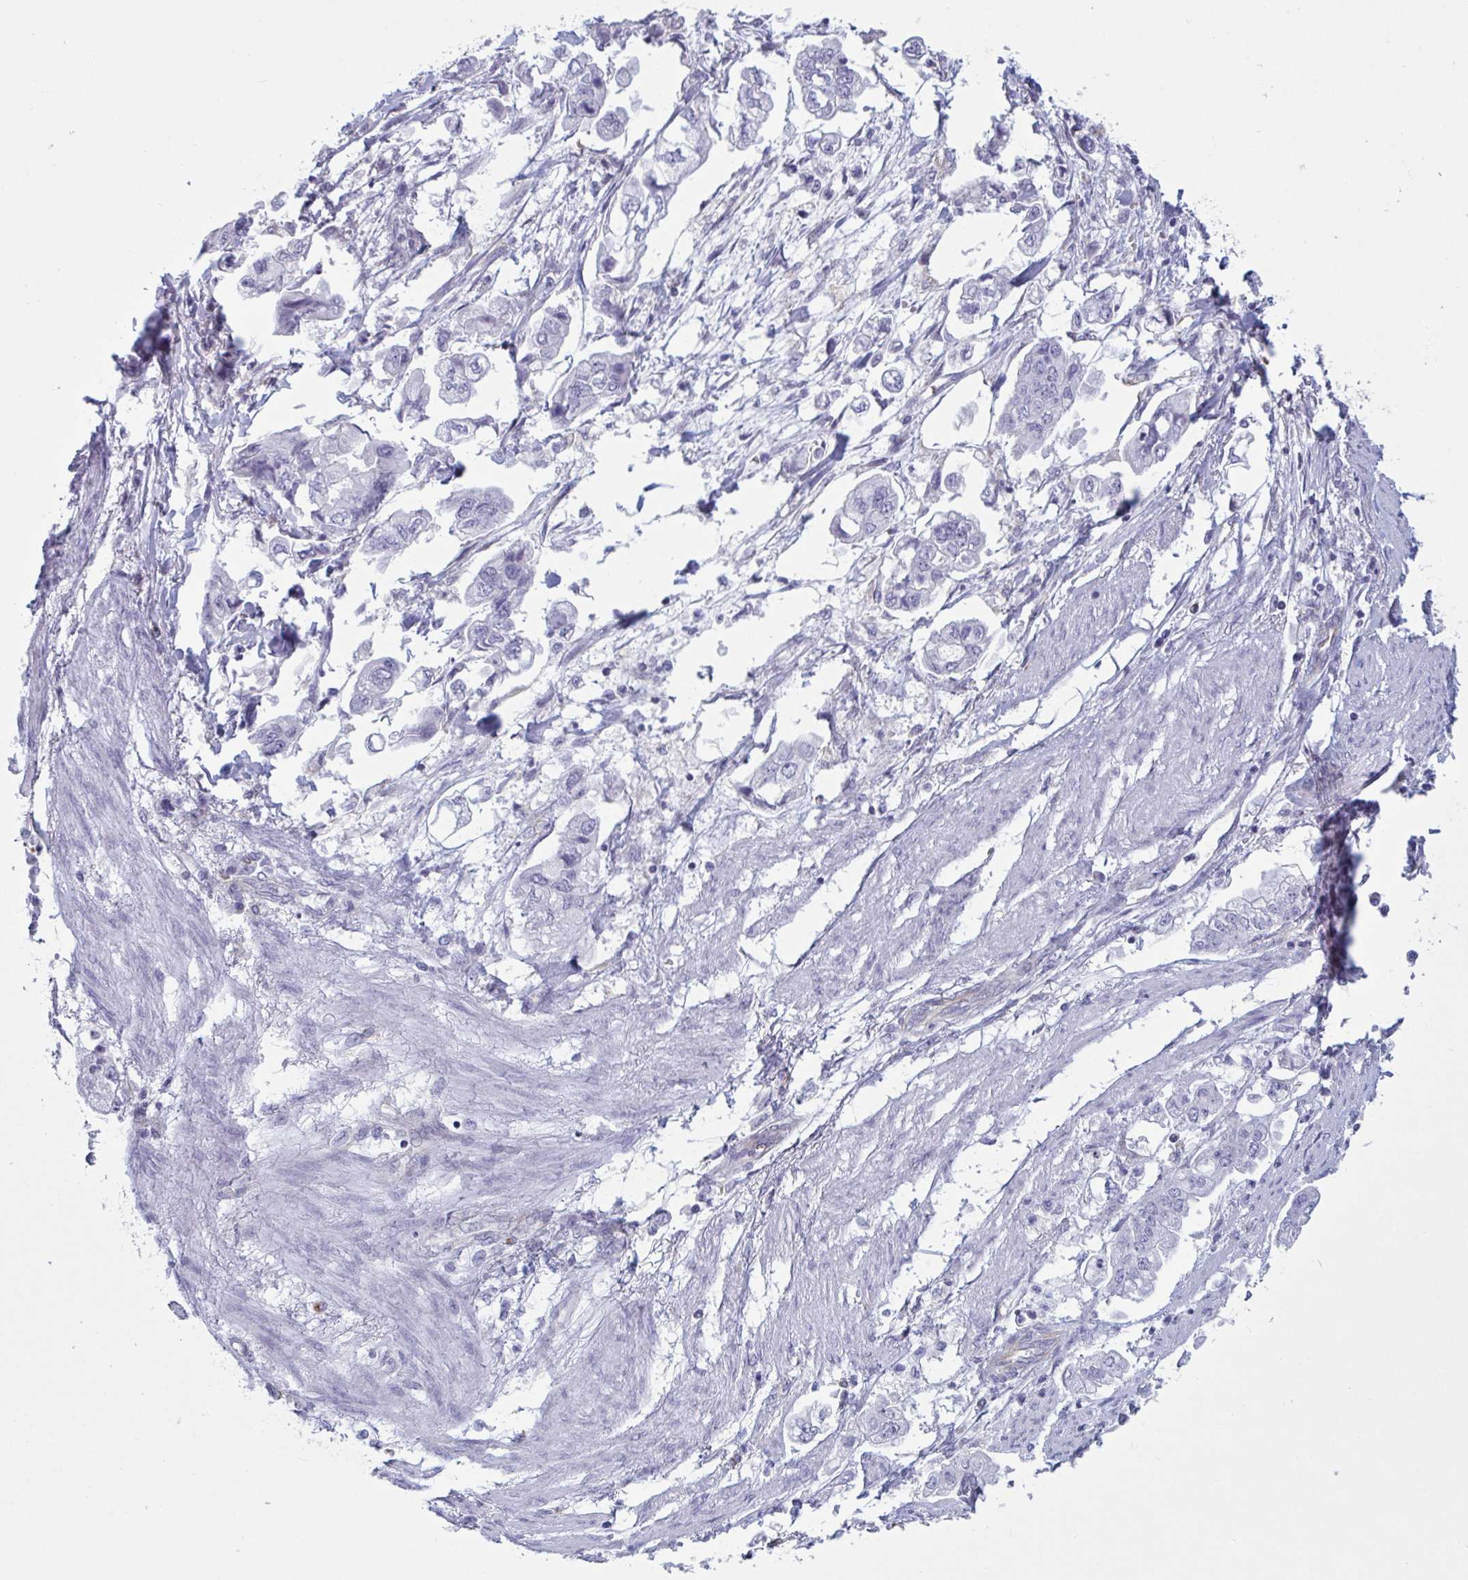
{"staining": {"intensity": "negative", "quantity": "none", "location": "none"}, "tissue": "stomach cancer", "cell_type": "Tumor cells", "image_type": "cancer", "snomed": [{"axis": "morphology", "description": "Adenocarcinoma, NOS"}, {"axis": "topography", "description": "Stomach"}], "caption": "Immunohistochemical staining of human adenocarcinoma (stomach) demonstrates no significant positivity in tumor cells.", "gene": "OR1L3", "patient": {"sex": "male", "age": 62}}